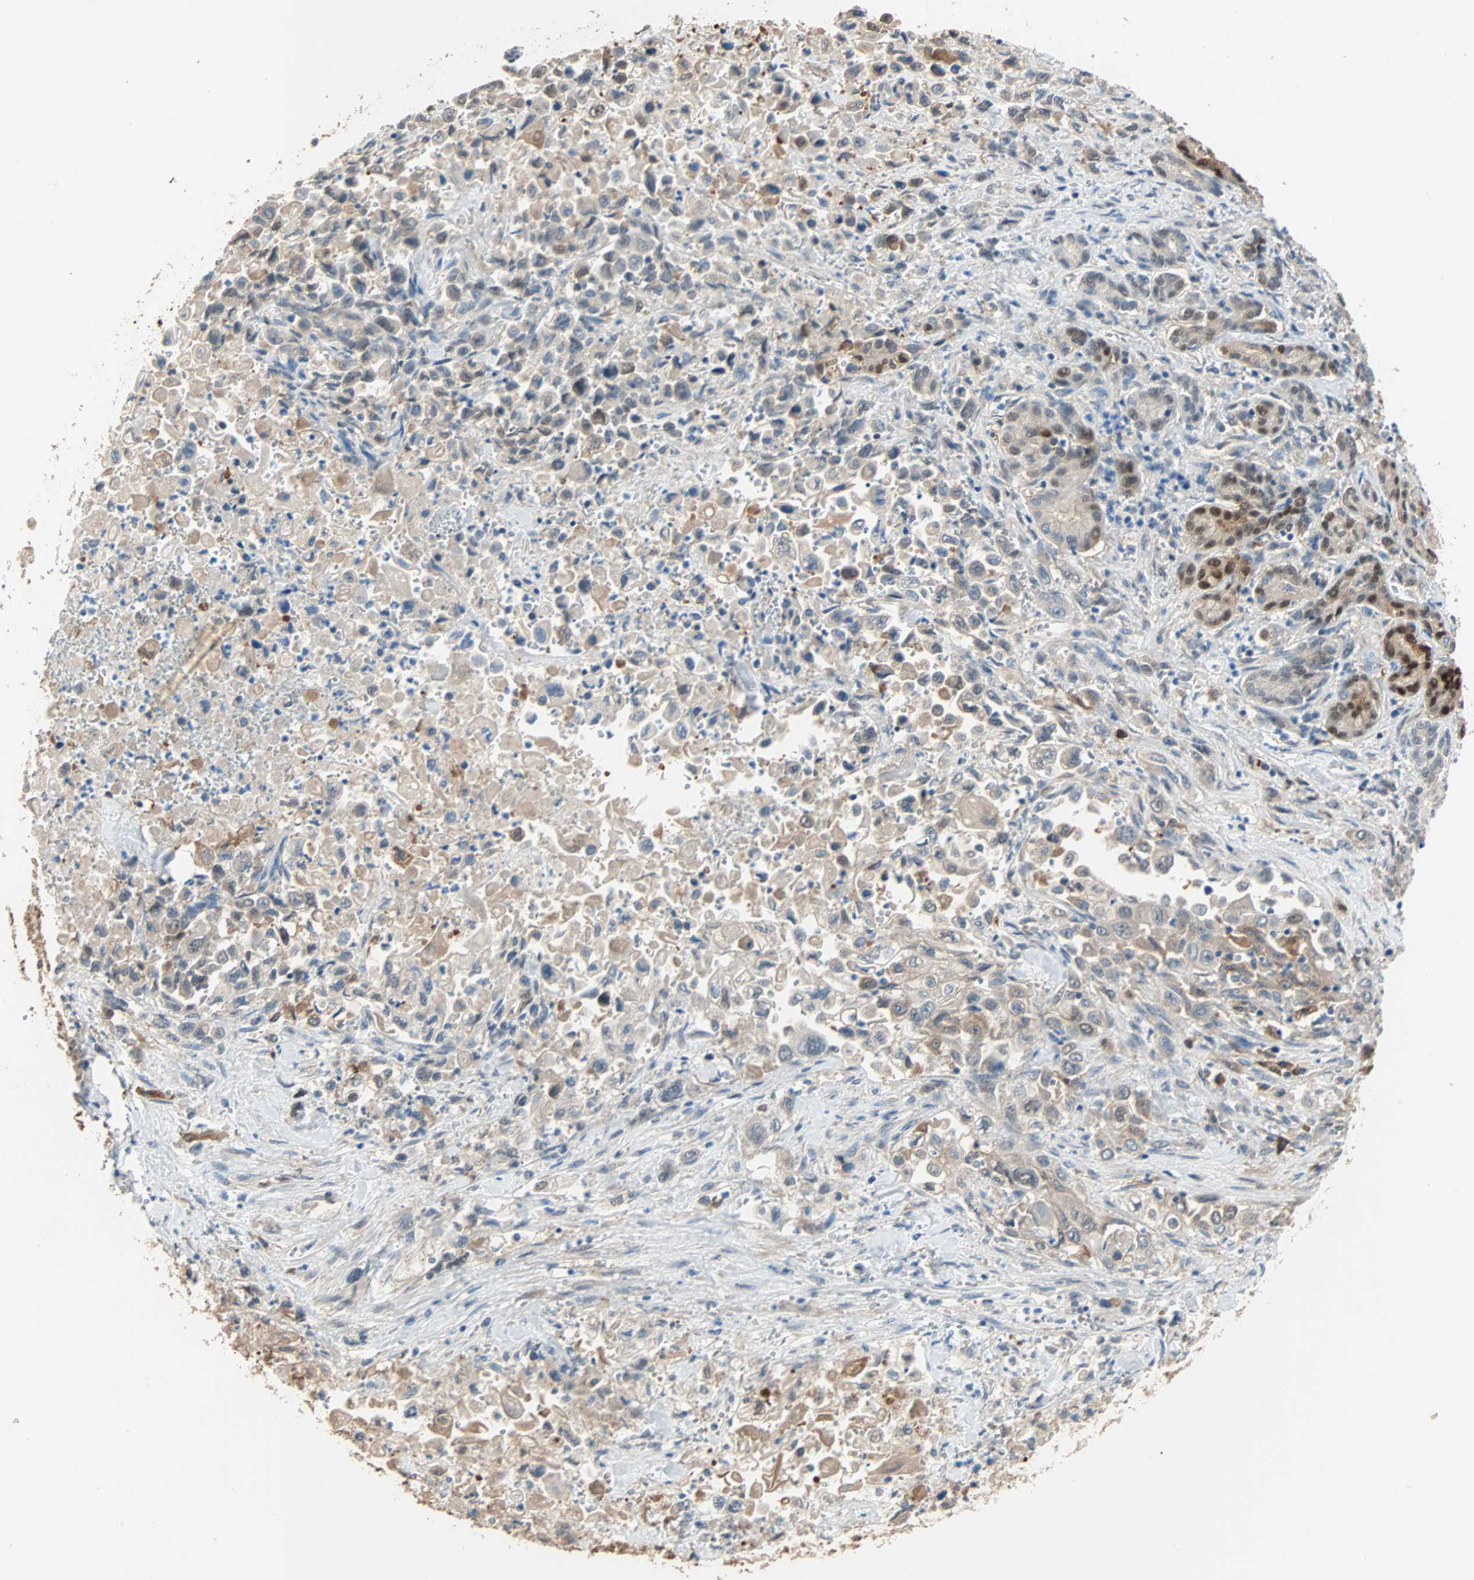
{"staining": {"intensity": "moderate", "quantity": "25%-75%", "location": "cytoplasmic/membranous"}, "tissue": "pancreatic cancer", "cell_type": "Tumor cells", "image_type": "cancer", "snomed": [{"axis": "morphology", "description": "Adenocarcinoma, NOS"}, {"axis": "topography", "description": "Pancreas"}], "caption": "Tumor cells reveal medium levels of moderate cytoplasmic/membranous staining in about 25%-75% of cells in pancreatic cancer (adenocarcinoma).", "gene": "PRDX1", "patient": {"sex": "male", "age": 70}}